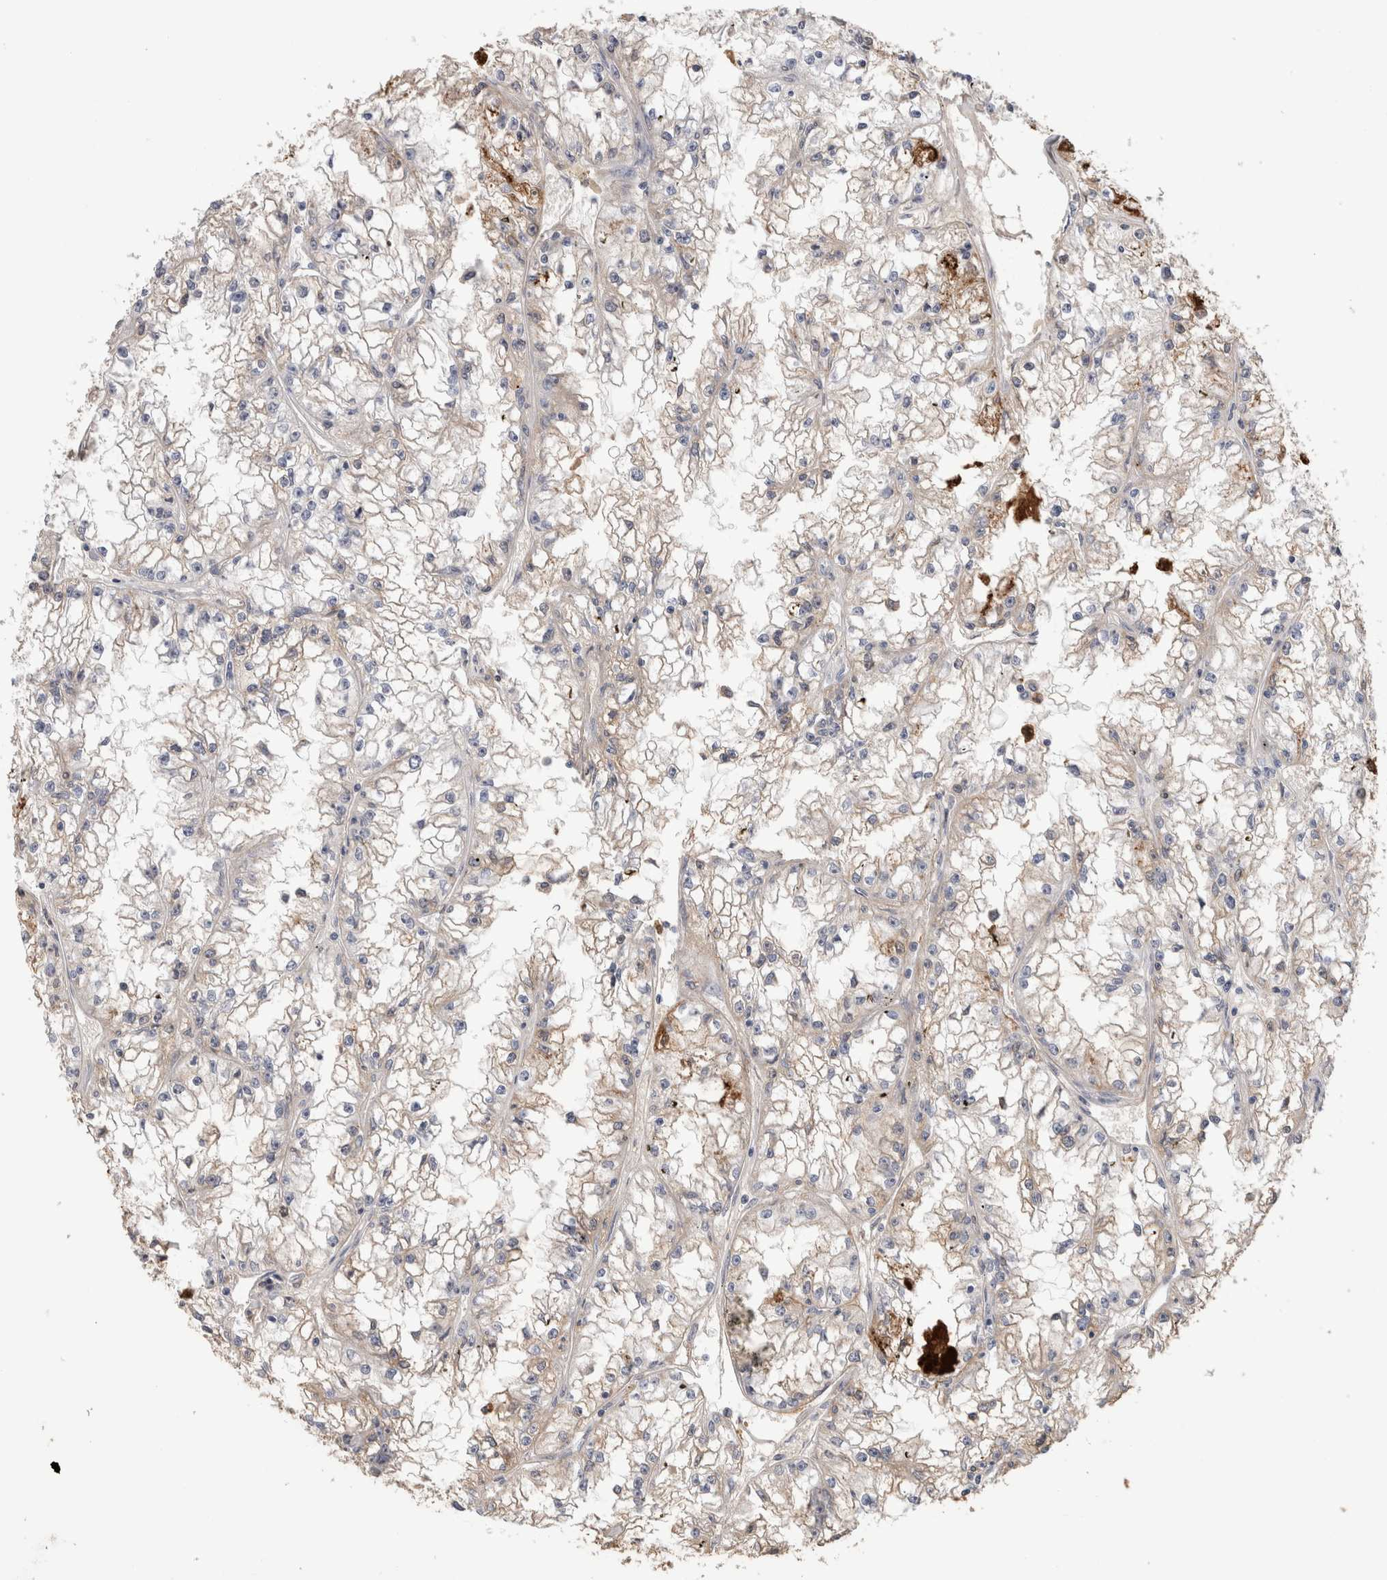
{"staining": {"intensity": "weak", "quantity": "25%-75%", "location": "cytoplasmic/membranous"}, "tissue": "renal cancer", "cell_type": "Tumor cells", "image_type": "cancer", "snomed": [{"axis": "morphology", "description": "Adenocarcinoma, NOS"}, {"axis": "topography", "description": "Kidney"}], "caption": "This is a histology image of IHC staining of adenocarcinoma (renal), which shows weak staining in the cytoplasmic/membranous of tumor cells.", "gene": "PPP3CC", "patient": {"sex": "male", "age": 56}}